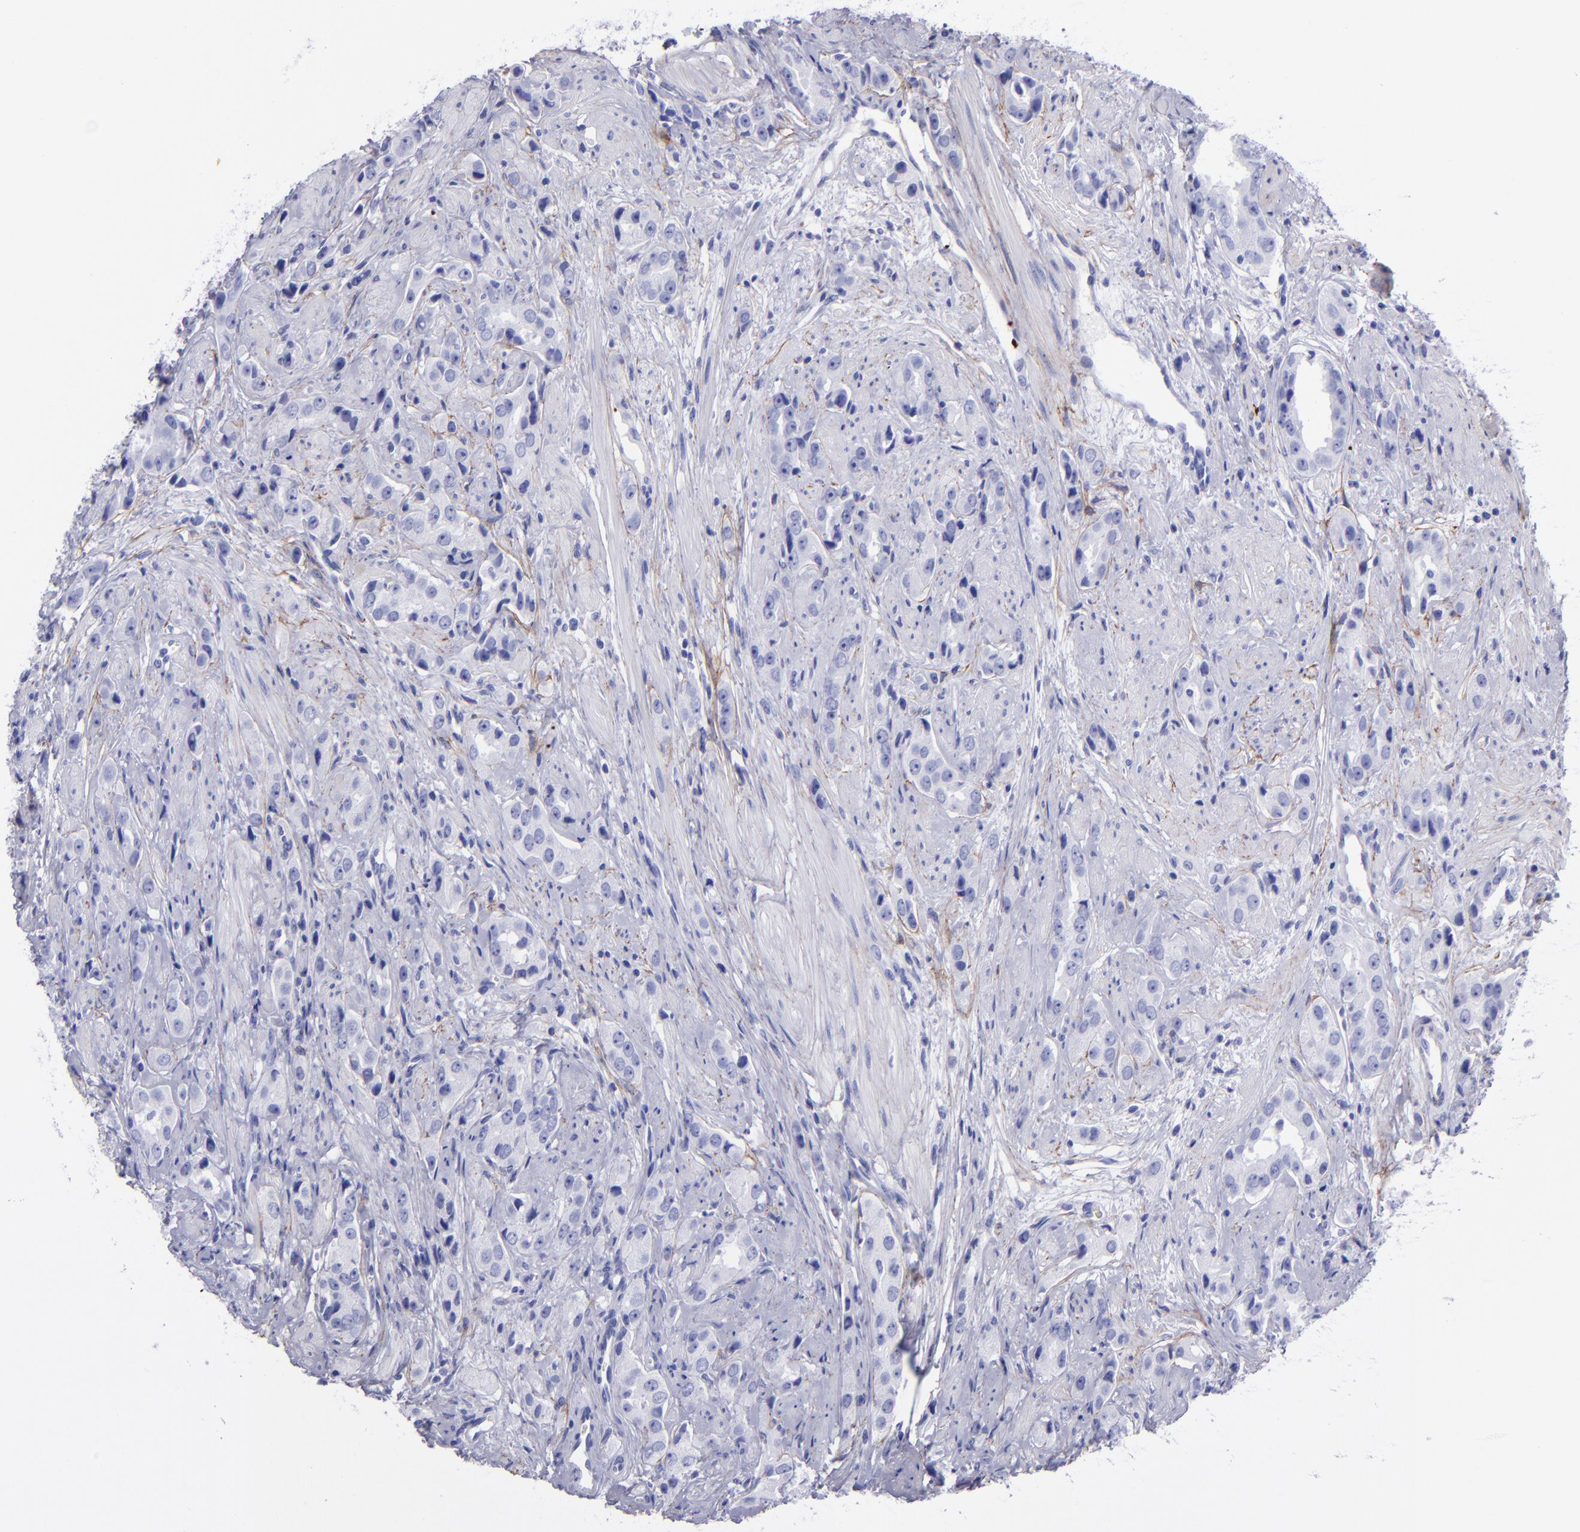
{"staining": {"intensity": "negative", "quantity": "none", "location": "none"}, "tissue": "prostate cancer", "cell_type": "Tumor cells", "image_type": "cancer", "snomed": [{"axis": "morphology", "description": "Adenocarcinoma, Medium grade"}, {"axis": "topography", "description": "Prostate"}], "caption": "Immunohistochemistry (IHC) photomicrograph of neoplastic tissue: human prostate cancer stained with DAB (3,3'-diaminobenzidine) reveals no significant protein positivity in tumor cells.", "gene": "EFCAB13", "patient": {"sex": "male", "age": 53}}